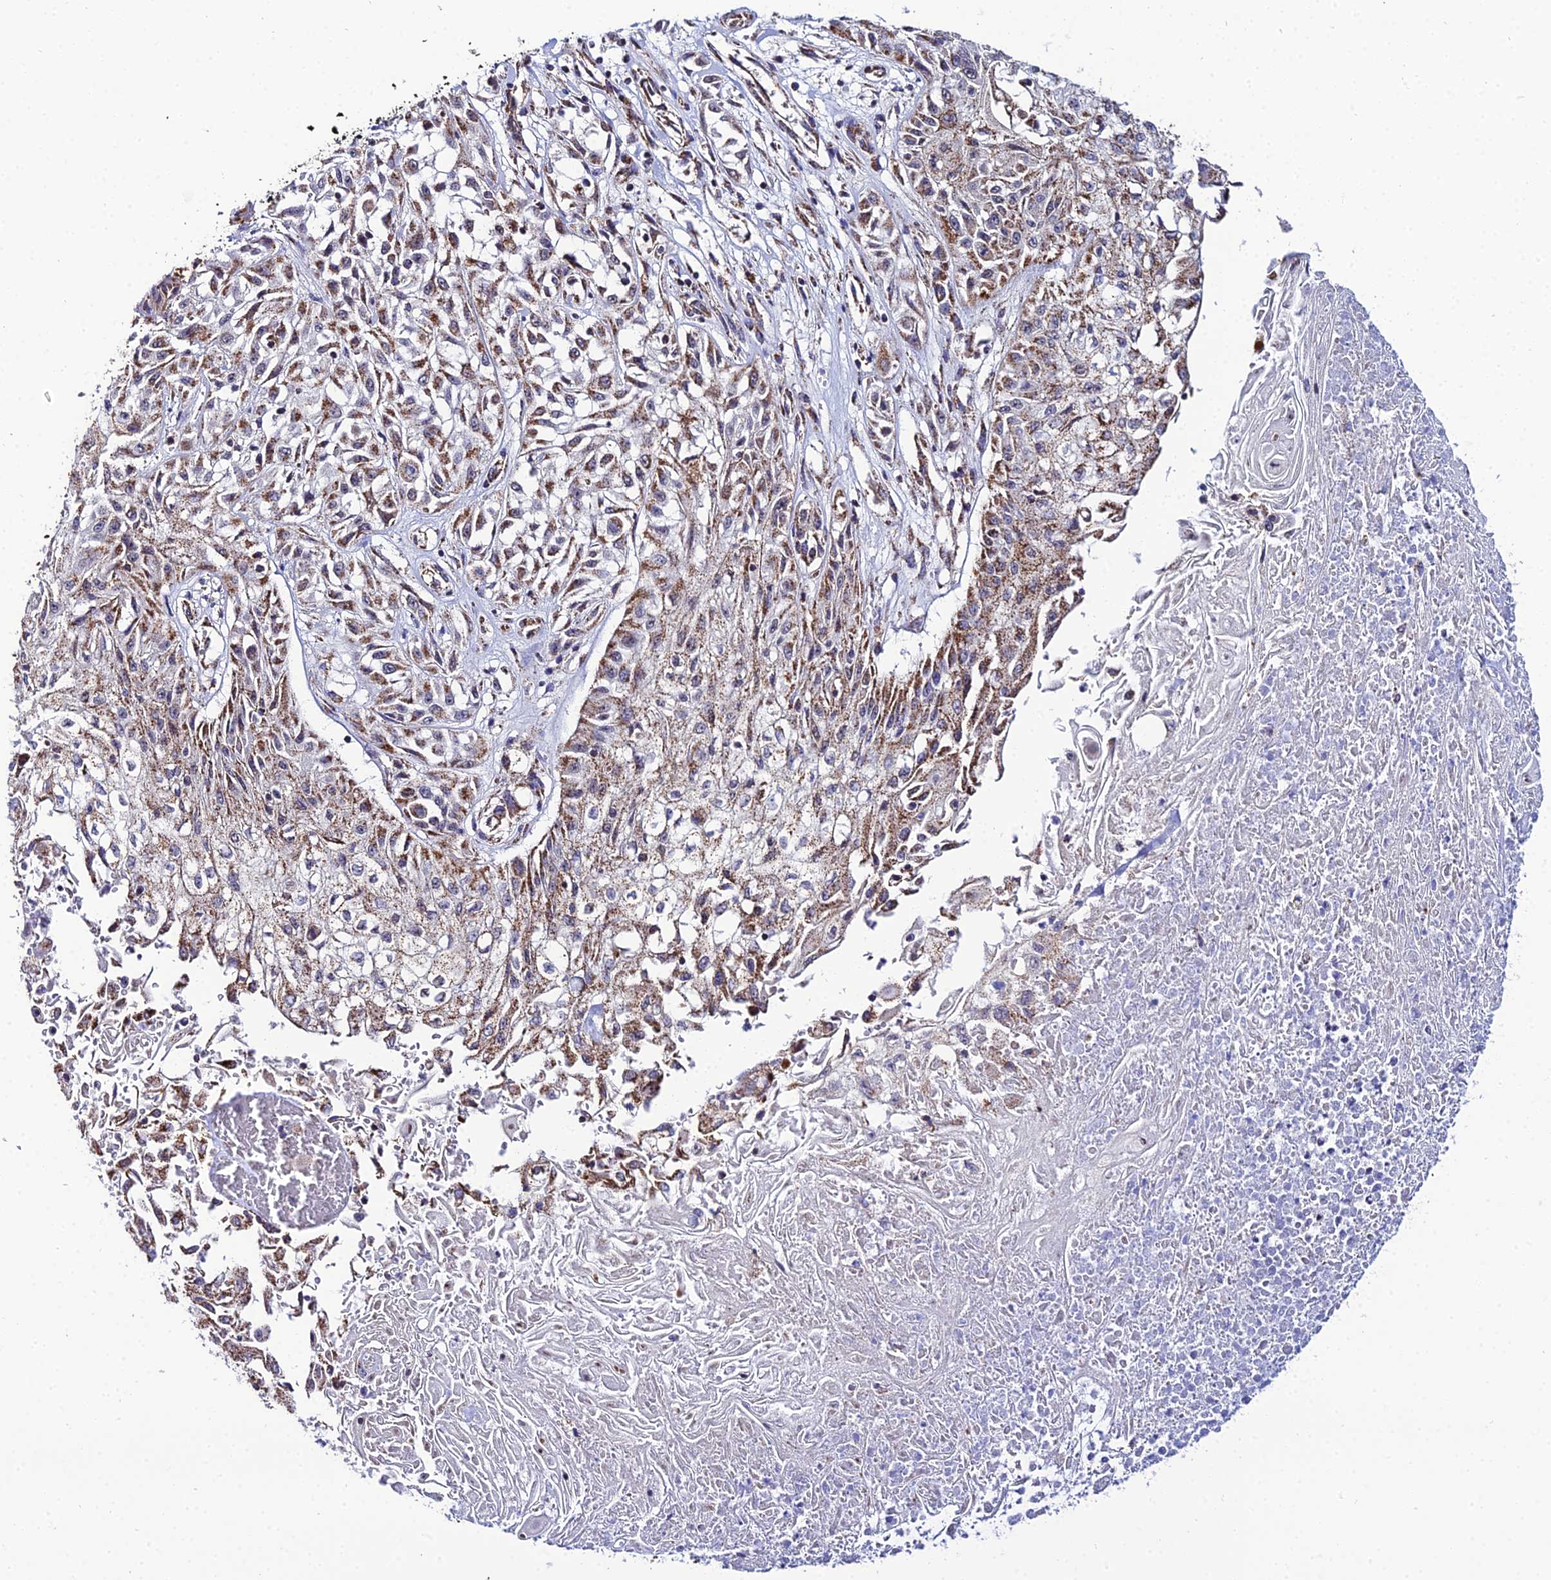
{"staining": {"intensity": "moderate", "quantity": ">75%", "location": "cytoplasmic/membranous"}, "tissue": "skin cancer", "cell_type": "Tumor cells", "image_type": "cancer", "snomed": [{"axis": "morphology", "description": "Squamous cell carcinoma, NOS"}, {"axis": "morphology", "description": "Squamous cell carcinoma, metastatic, NOS"}, {"axis": "topography", "description": "Skin"}, {"axis": "topography", "description": "Lymph node"}], "caption": "Protein expression analysis of human skin squamous cell carcinoma reveals moderate cytoplasmic/membranous staining in about >75% of tumor cells.", "gene": "PSMD2", "patient": {"sex": "male", "age": 75}}